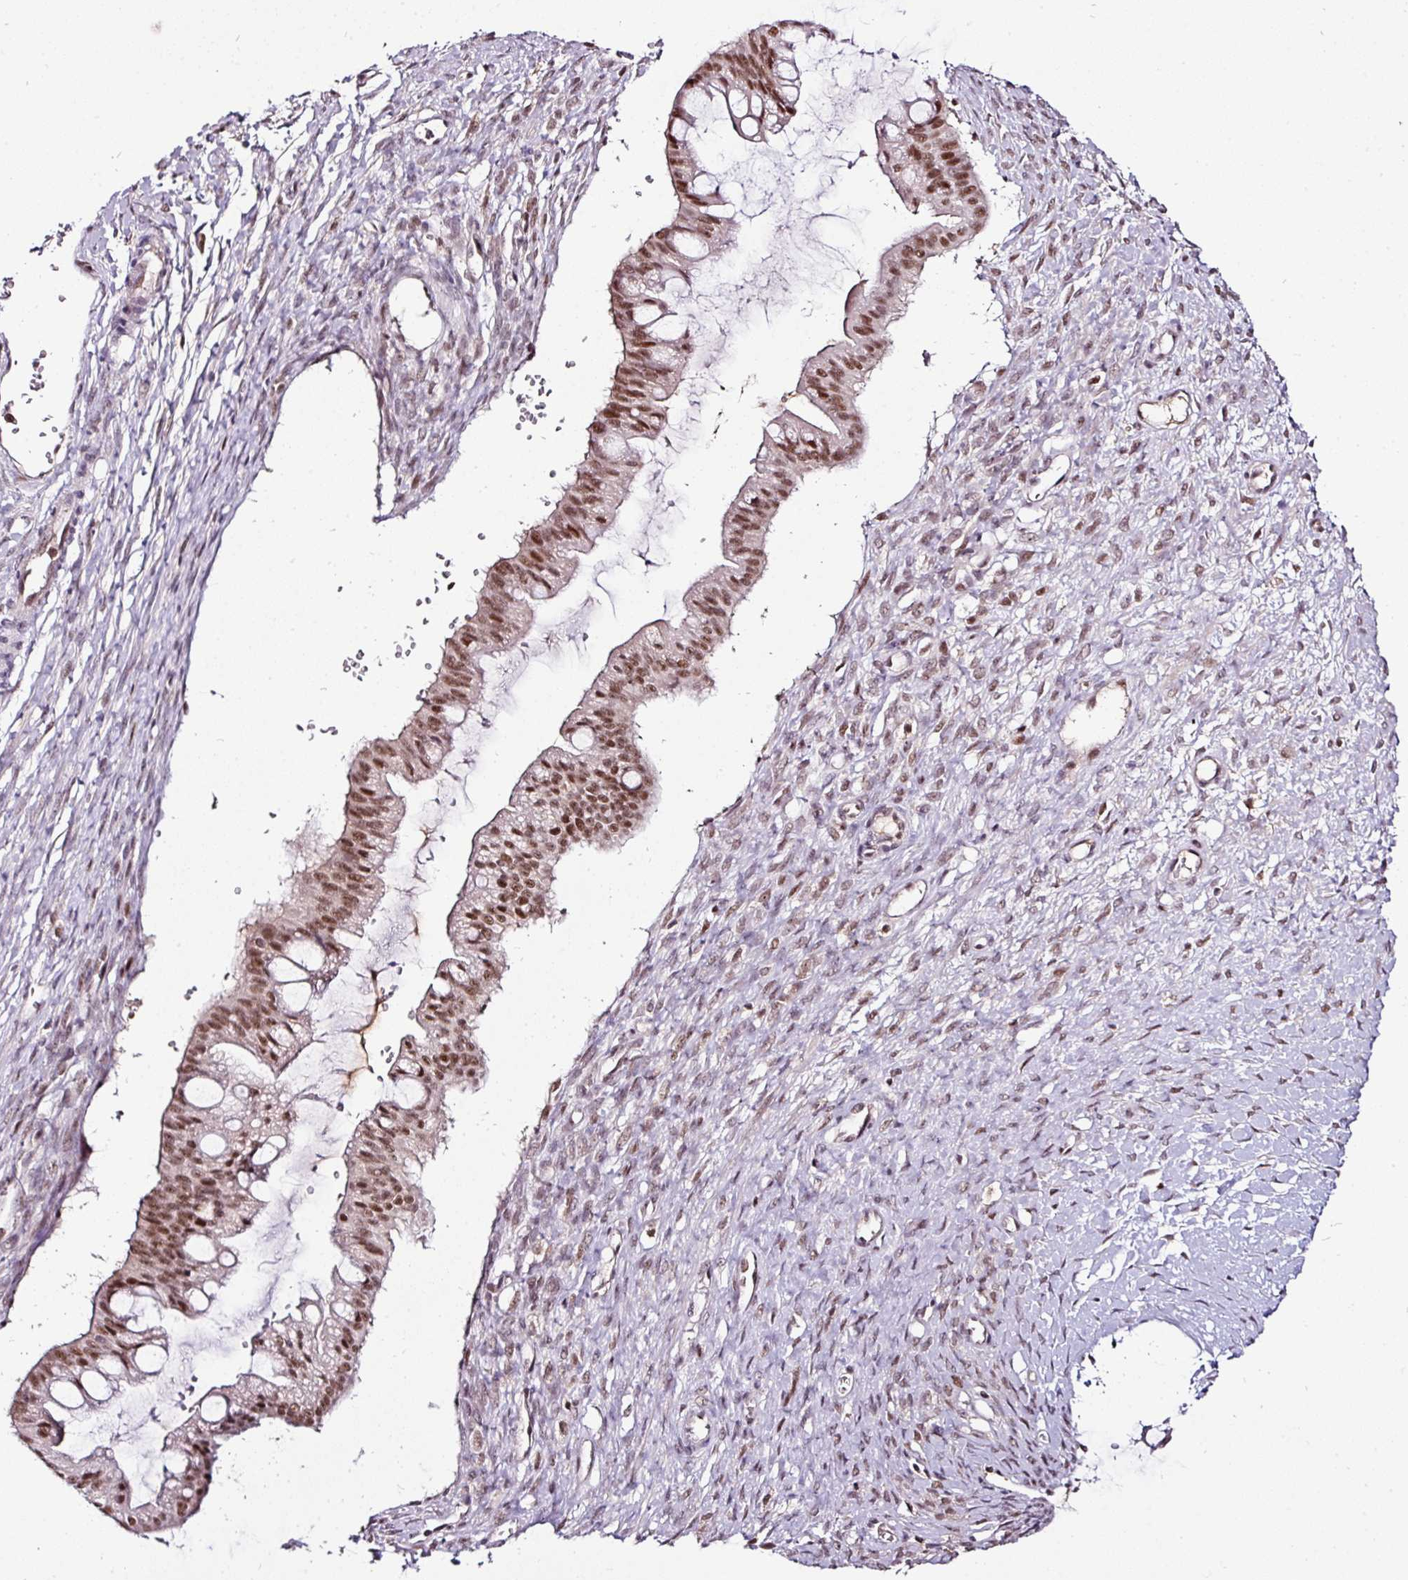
{"staining": {"intensity": "moderate", "quantity": ">75%", "location": "nuclear"}, "tissue": "ovarian cancer", "cell_type": "Tumor cells", "image_type": "cancer", "snomed": [{"axis": "morphology", "description": "Cystadenocarcinoma, mucinous, NOS"}, {"axis": "topography", "description": "Ovary"}], "caption": "Brown immunohistochemical staining in ovarian cancer (mucinous cystadenocarcinoma) reveals moderate nuclear staining in about >75% of tumor cells.", "gene": "KLF16", "patient": {"sex": "female", "age": 73}}